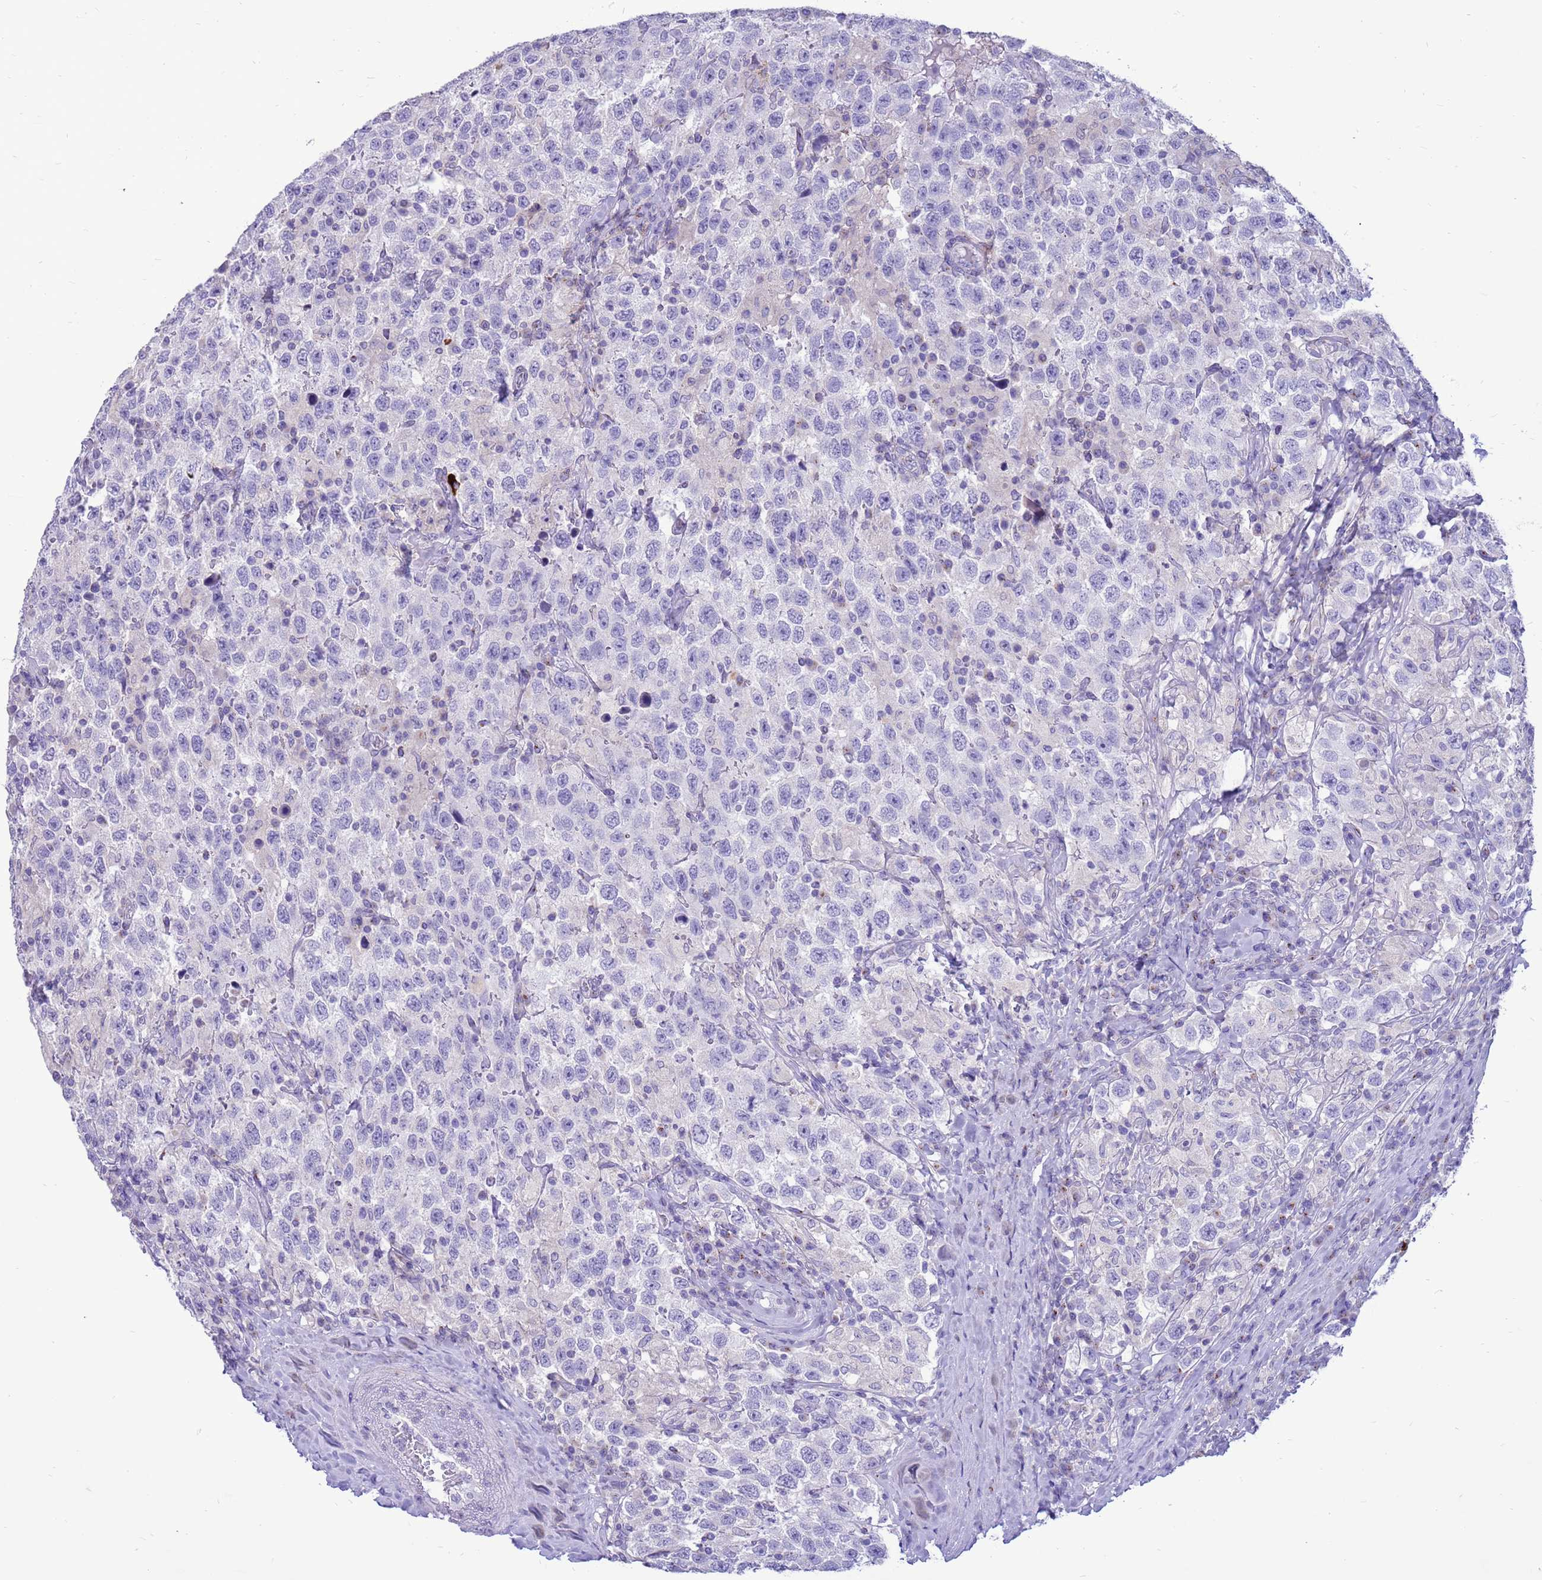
{"staining": {"intensity": "negative", "quantity": "none", "location": "none"}, "tissue": "testis cancer", "cell_type": "Tumor cells", "image_type": "cancer", "snomed": [{"axis": "morphology", "description": "Seminoma, NOS"}, {"axis": "topography", "description": "Testis"}], "caption": "This photomicrograph is of testis cancer (seminoma) stained with IHC to label a protein in brown with the nuclei are counter-stained blue. There is no positivity in tumor cells.", "gene": "PDE10A", "patient": {"sex": "male", "age": 41}}